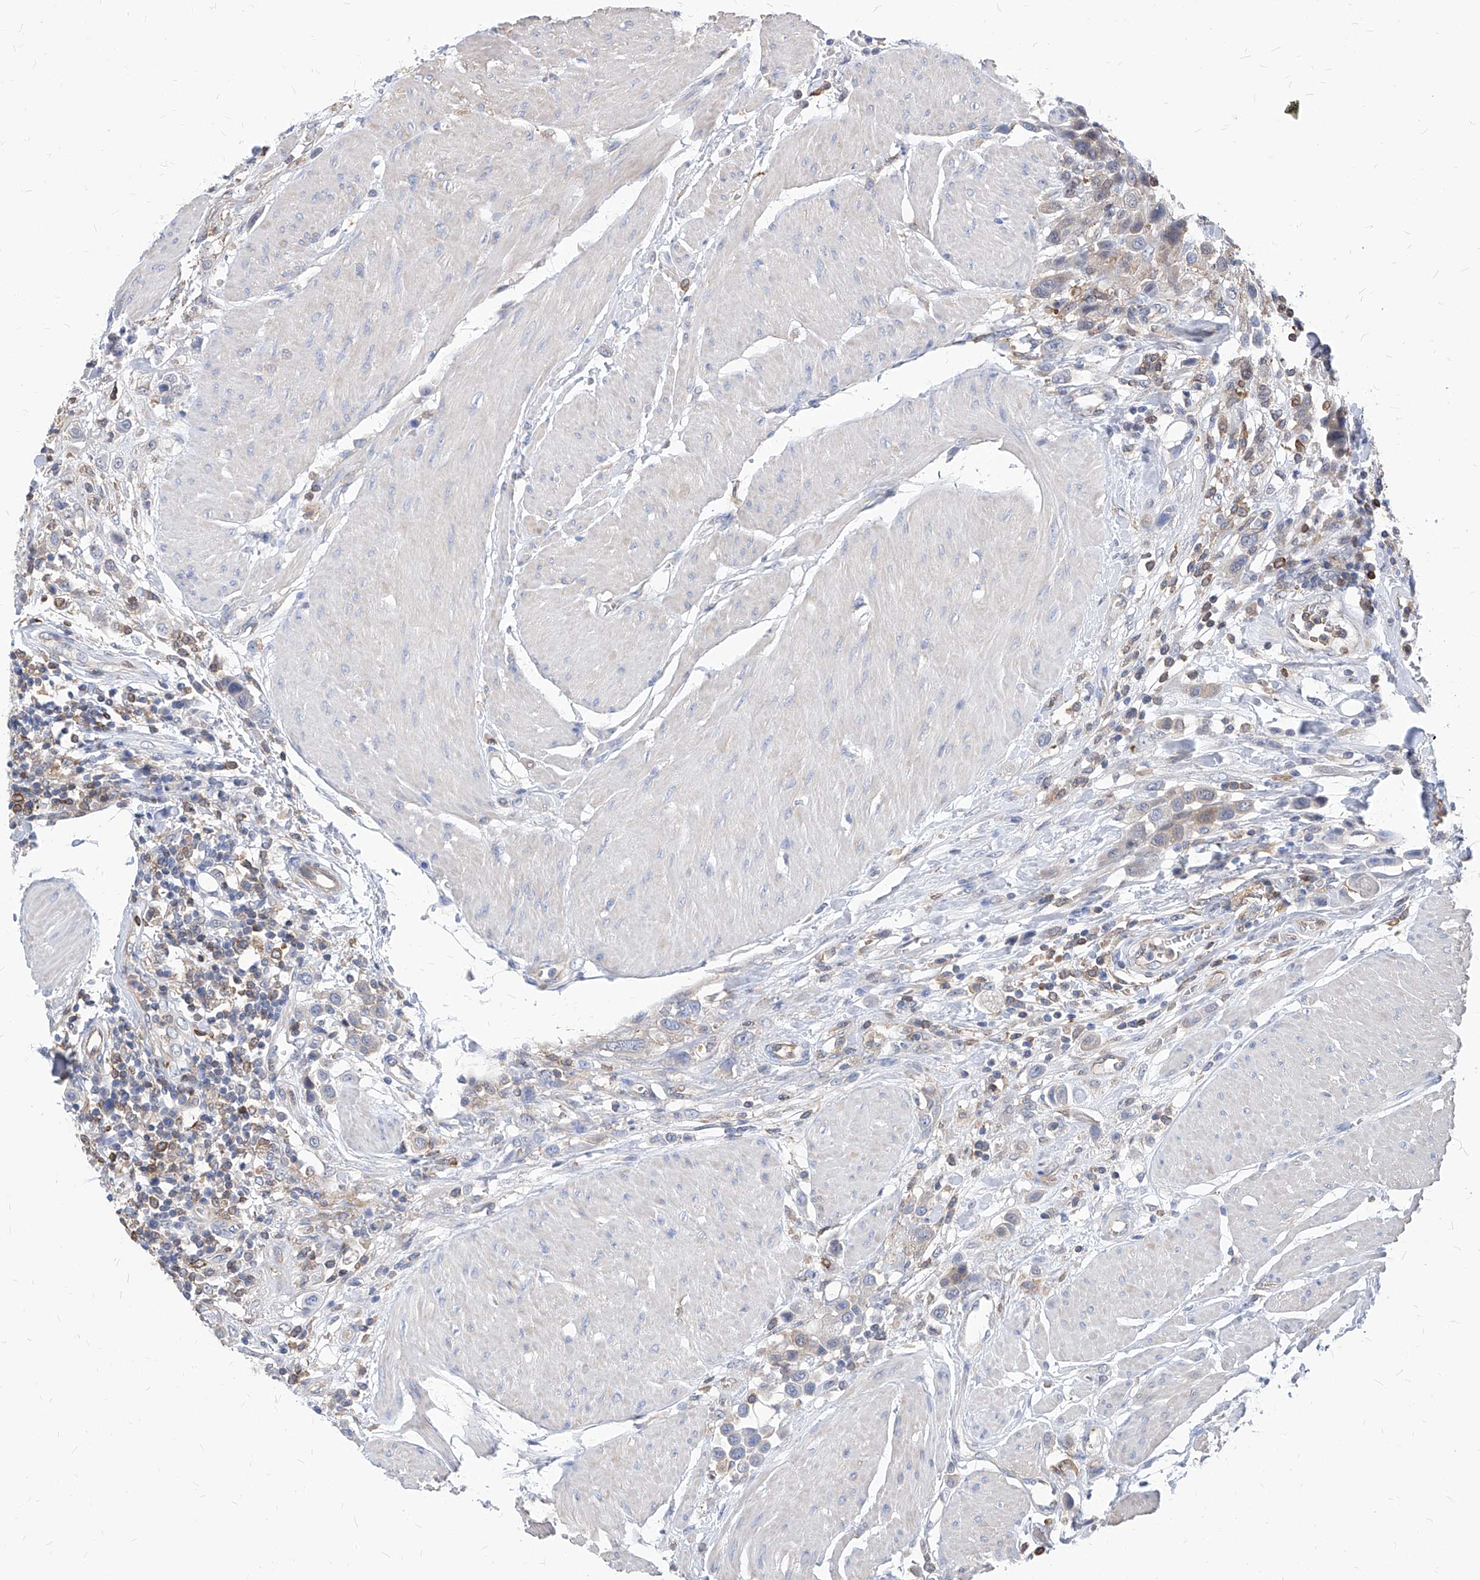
{"staining": {"intensity": "weak", "quantity": "<25%", "location": "cytoplasmic/membranous"}, "tissue": "urothelial cancer", "cell_type": "Tumor cells", "image_type": "cancer", "snomed": [{"axis": "morphology", "description": "Urothelial carcinoma, High grade"}, {"axis": "topography", "description": "Urinary bladder"}], "caption": "The histopathology image shows no significant positivity in tumor cells of urothelial cancer.", "gene": "ABRACL", "patient": {"sex": "male", "age": 50}}